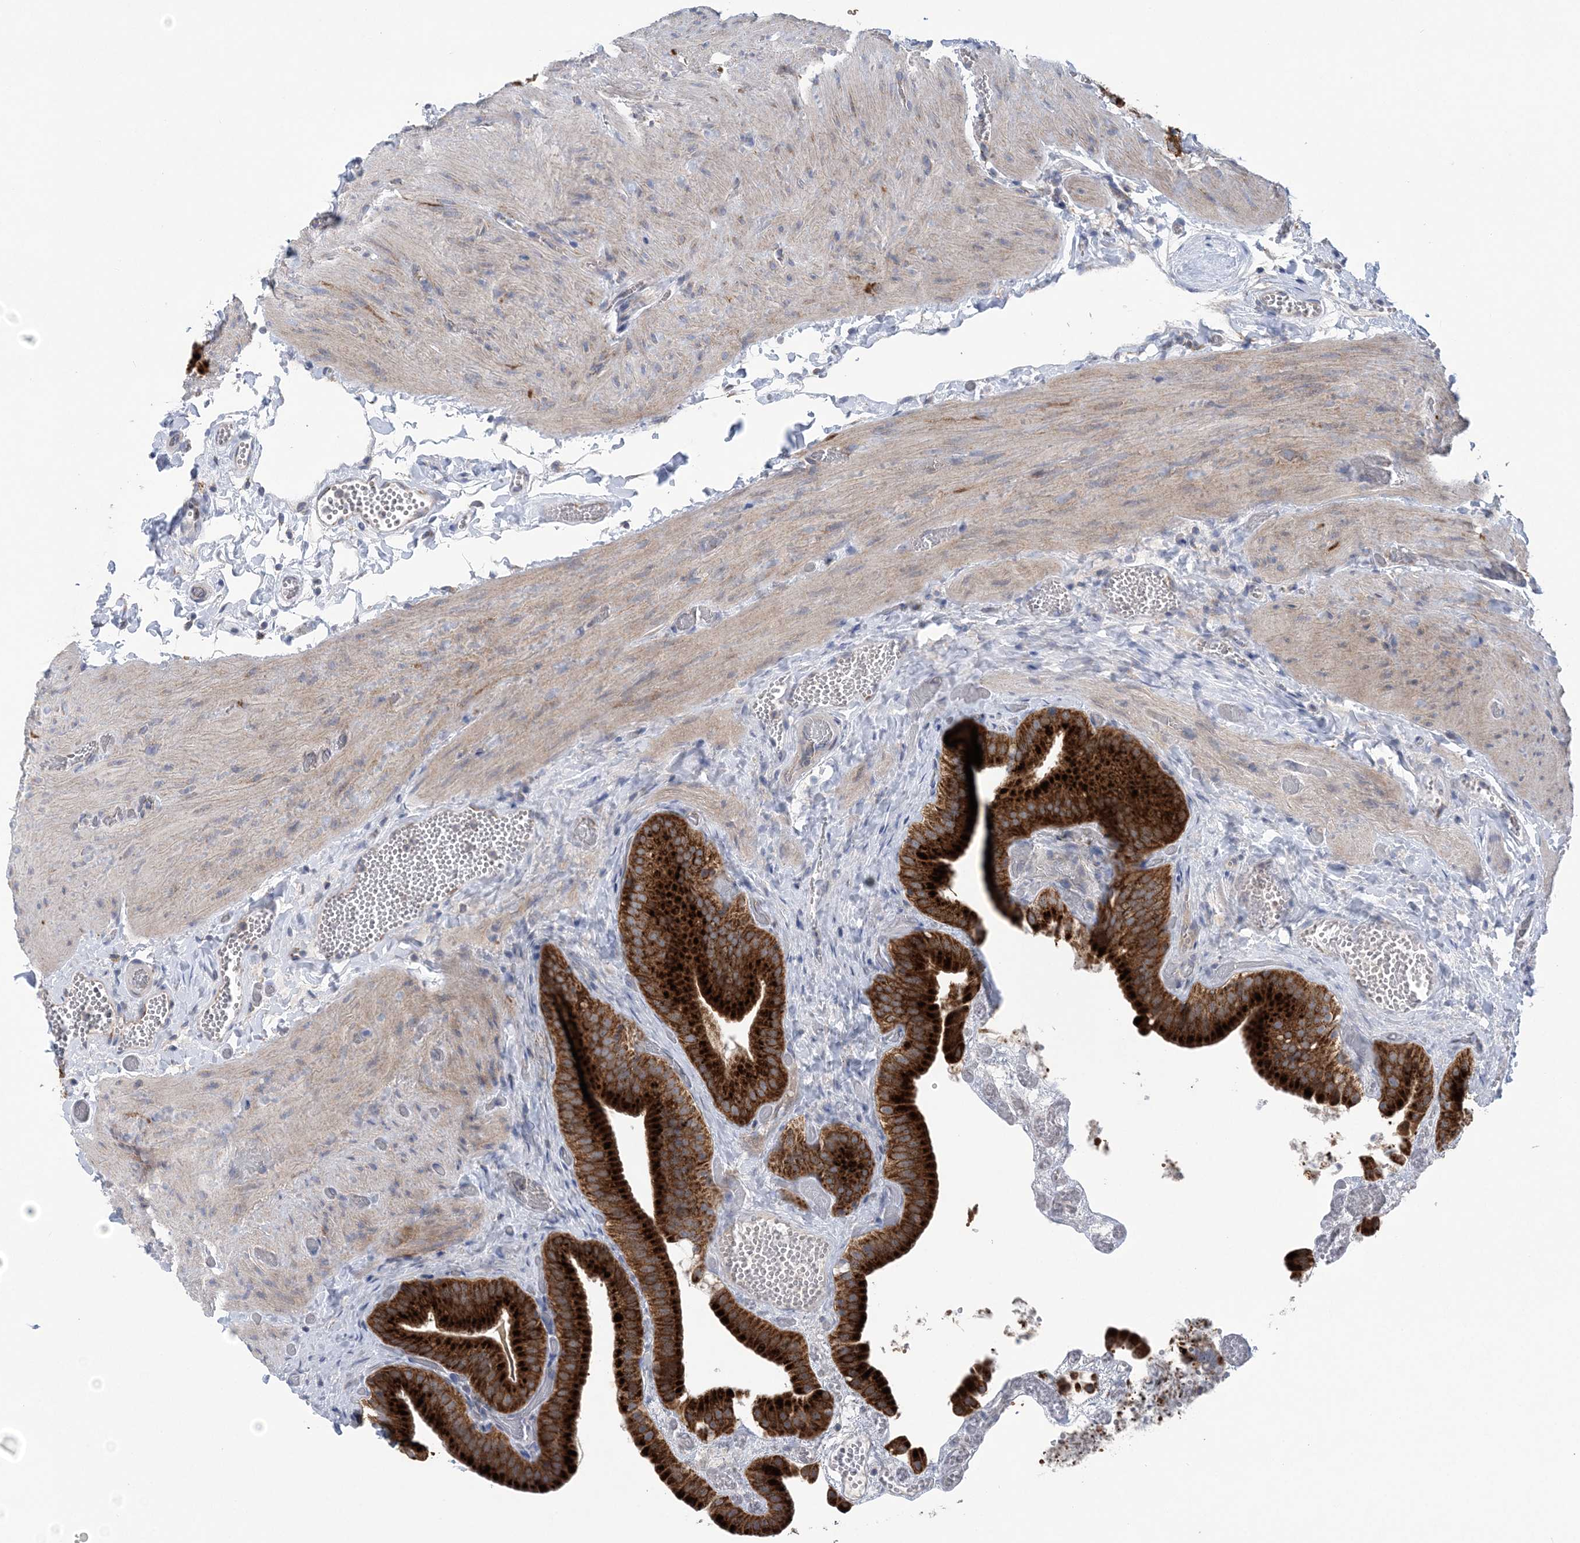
{"staining": {"intensity": "strong", "quantity": ">75%", "location": "cytoplasmic/membranous"}, "tissue": "gallbladder", "cell_type": "Glandular cells", "image_type": "normal", "snomed": [{"axis": "morphology", "description": "Normal tissue, NOS"}, {"axis": "topography", "description": "Gallbladder"}], "caption": "IHC (DAB) staining of unremarkable gallbladder reveals strong cytoplasmic/membranous protein expression in approximately >75% of glandular cells.", "gene": "COPE", "patient": {"sex": "female", "age": 64}}